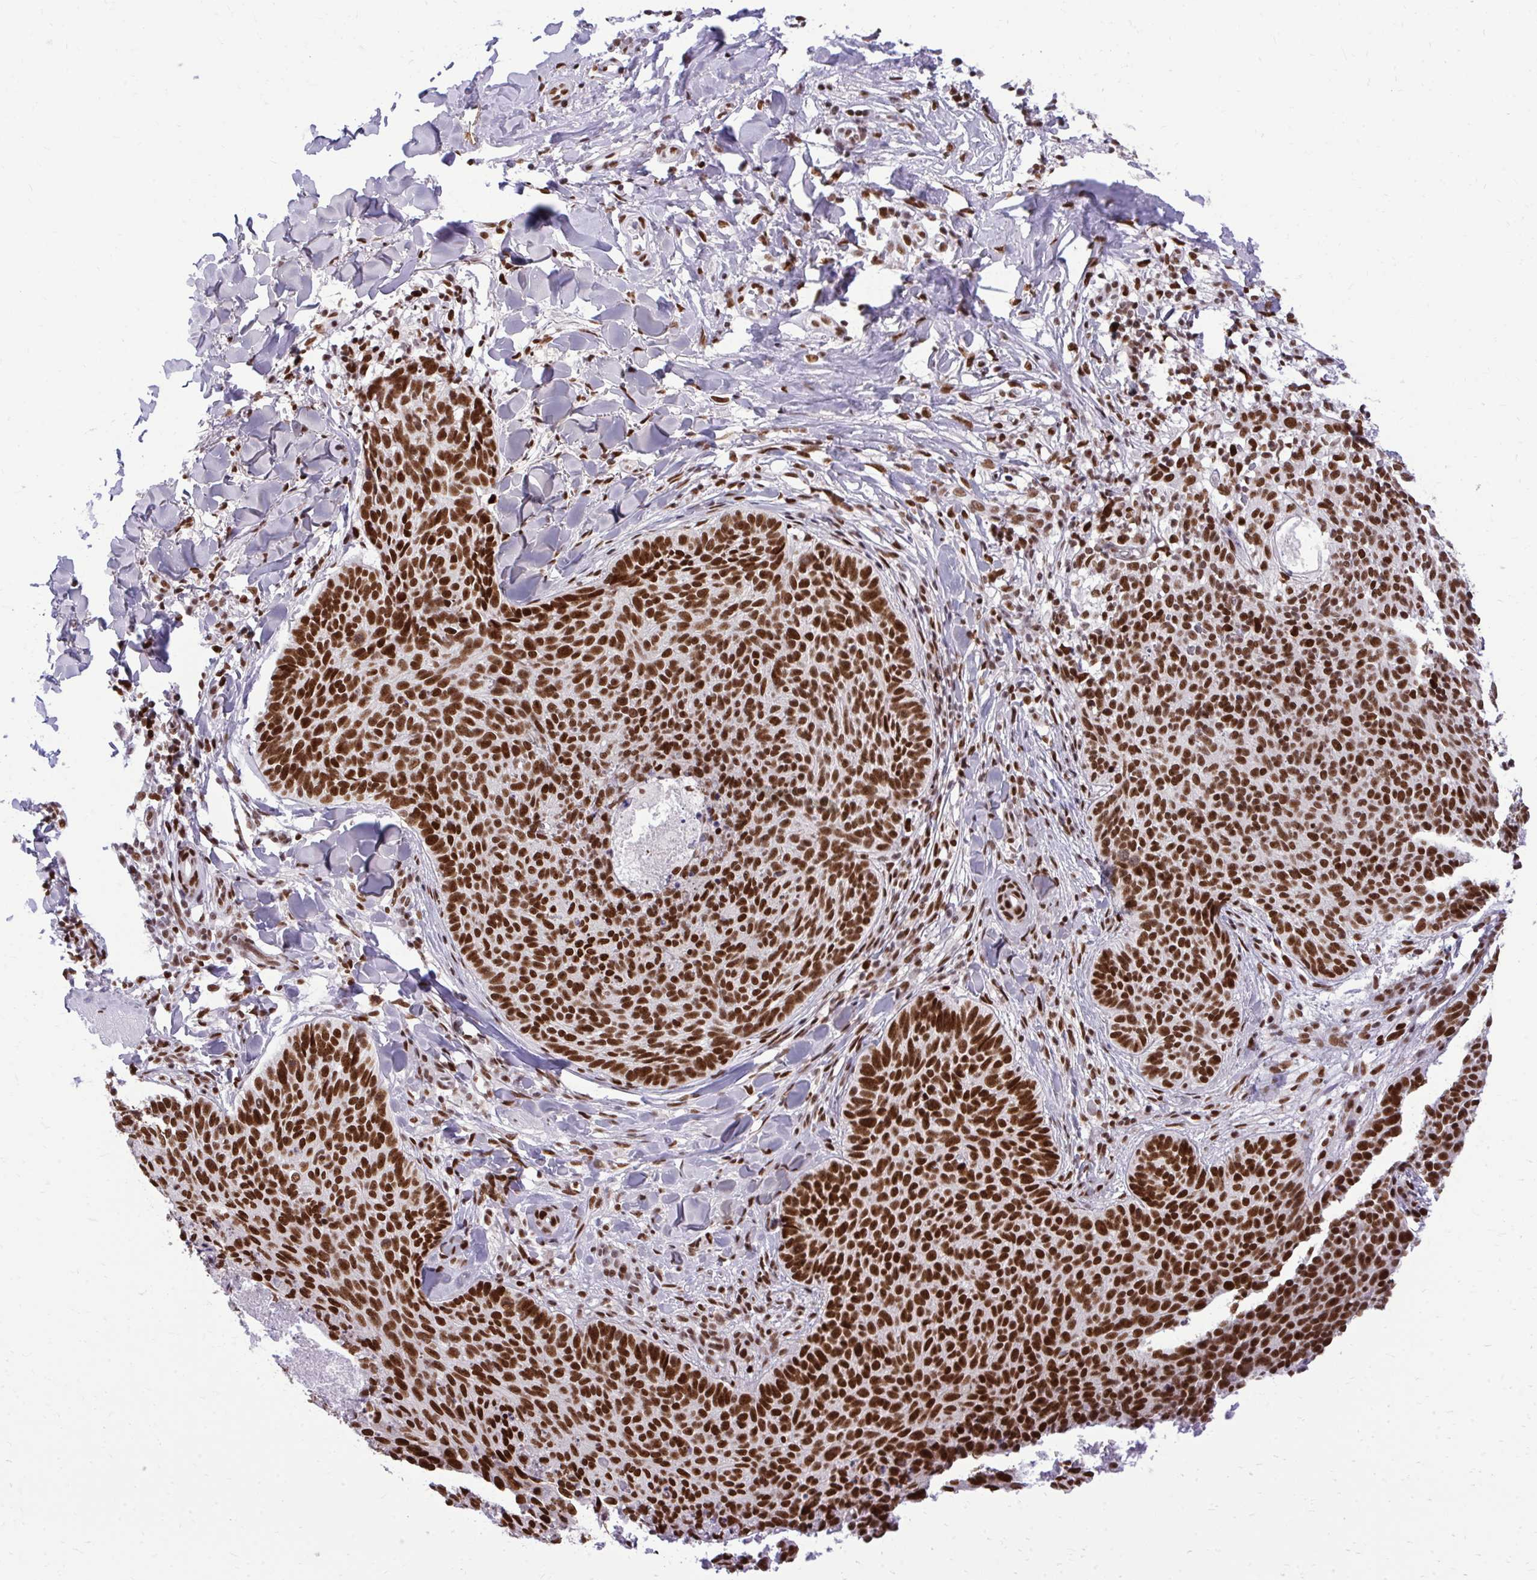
{"staining": {"intensity": "strong", "quantity": ">75%", "location": "nuclear"}, "tissue": "skin cancer", "cell_type": "Tumor cells", "image_type": "cancer", "snomed": [{"axis": "morphology", "description": "Basal cell carcinoma"}, {"axis": "topography", "description": "Skin"}, {"axis": "topography", "description": "Skin of face"}], "caption": "Tumor cells exhibit strong nuclear staining in about >75% of cells in skin basal cell carcinoma.", "gene": "CDYL", "patient": {"sex": "male", "age": 56}}